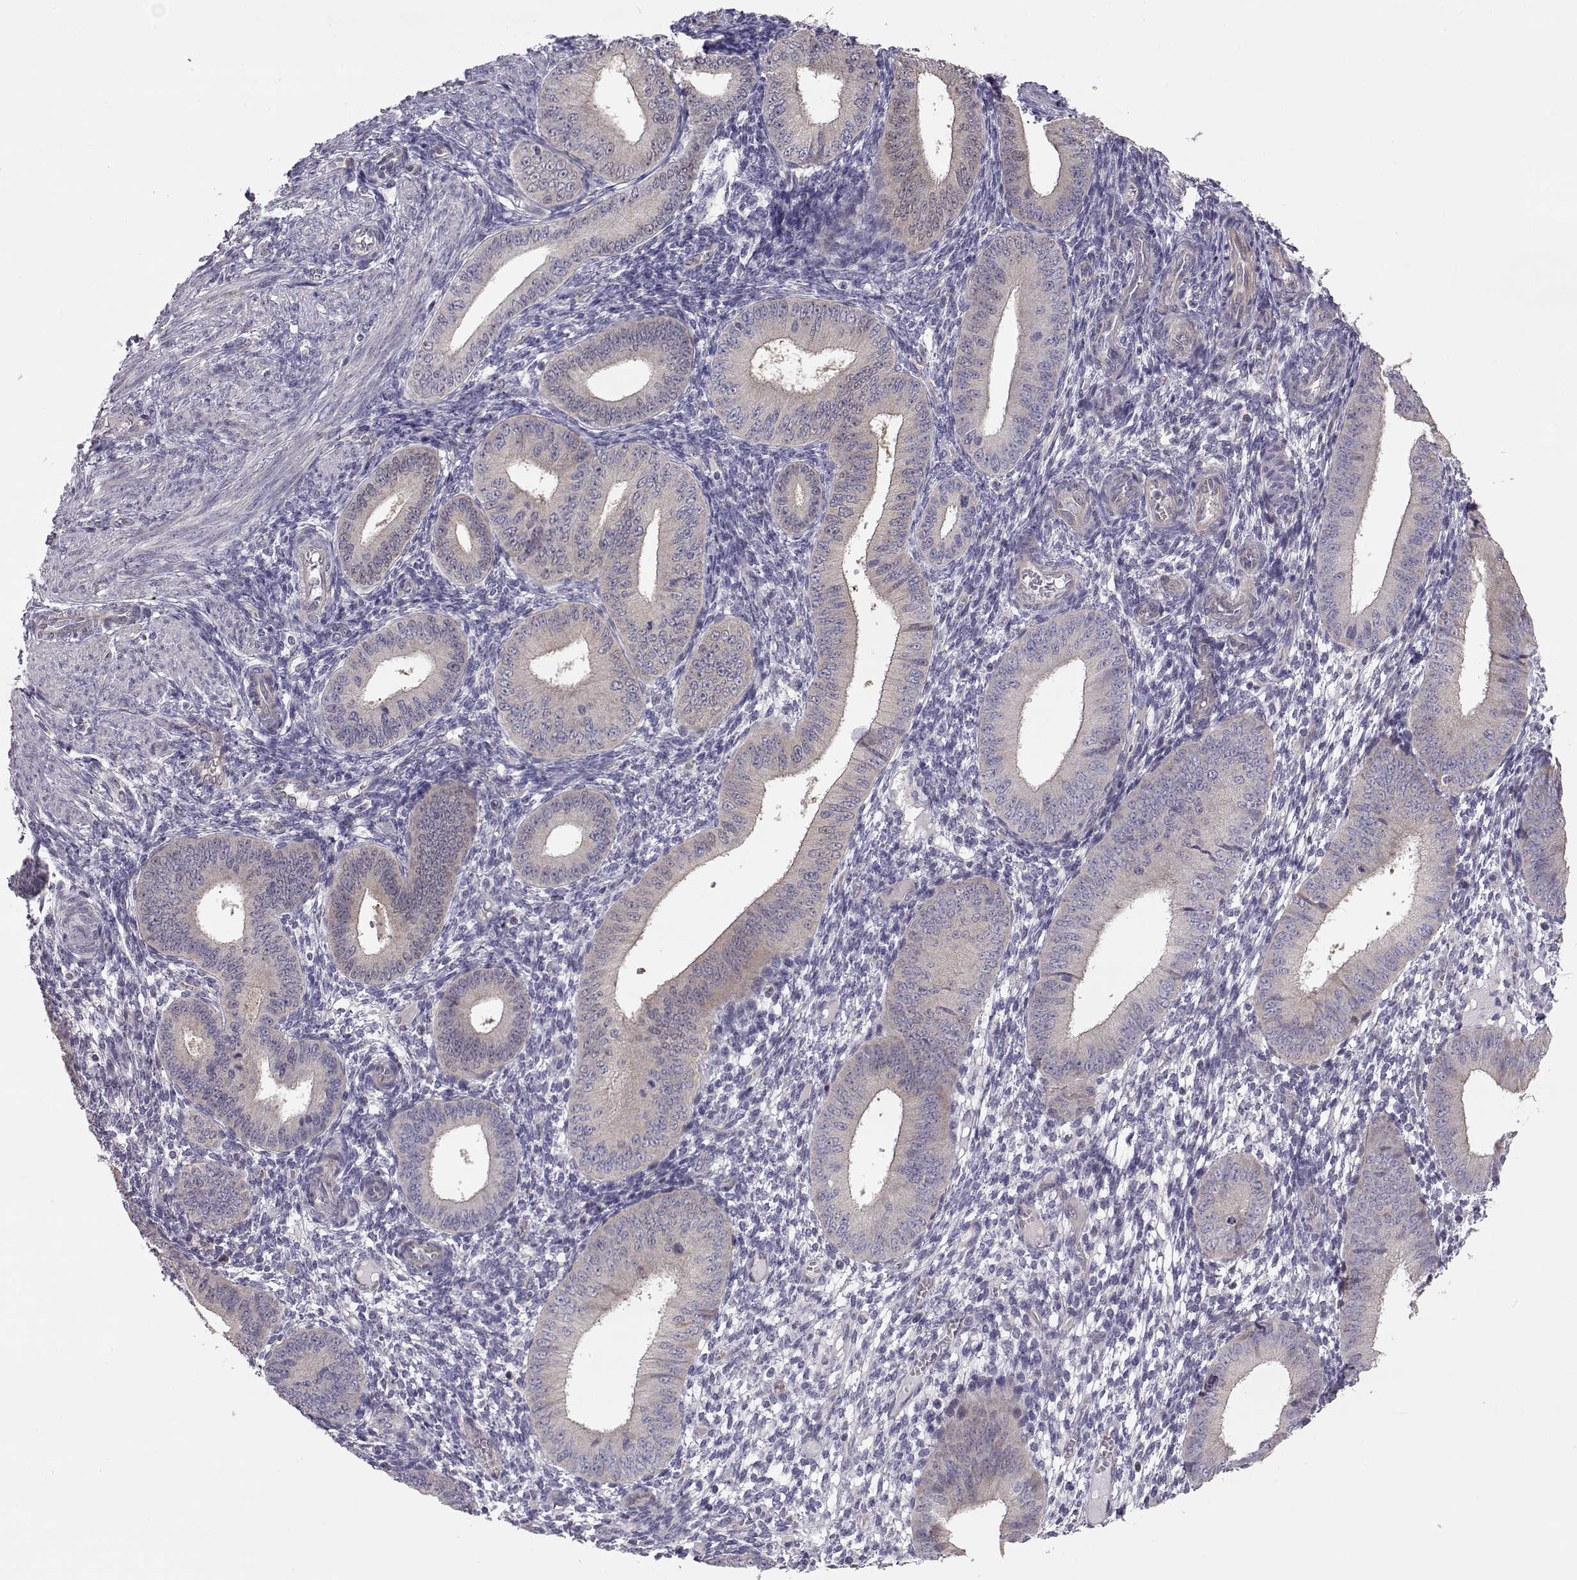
{"staining": {"intensity": "negative", "quantity": "none", "location": "none"}, "tissue": "endometrium", "cell_type": "Cells in endometrial stroma", "image_type": "normal", "snomed": [{"axis": "morphology", "description": "Normal tissue, NOS"}, {"axis": "topography", "description": "Endometrium"}], "caption": "This histopathology image is of normal endometrium stained with IHC to label a protein in brown with the nuclei are counter-stained blue. There is no positivity in cells in endometrial stroma. (Brightfield microscopy of DAB (3,3'-diaminobenzidine) immunohistochemistry (IHC) at high magnification).", "gene": "NCAM2", "patient": {"sex": "female", "age": 39}}